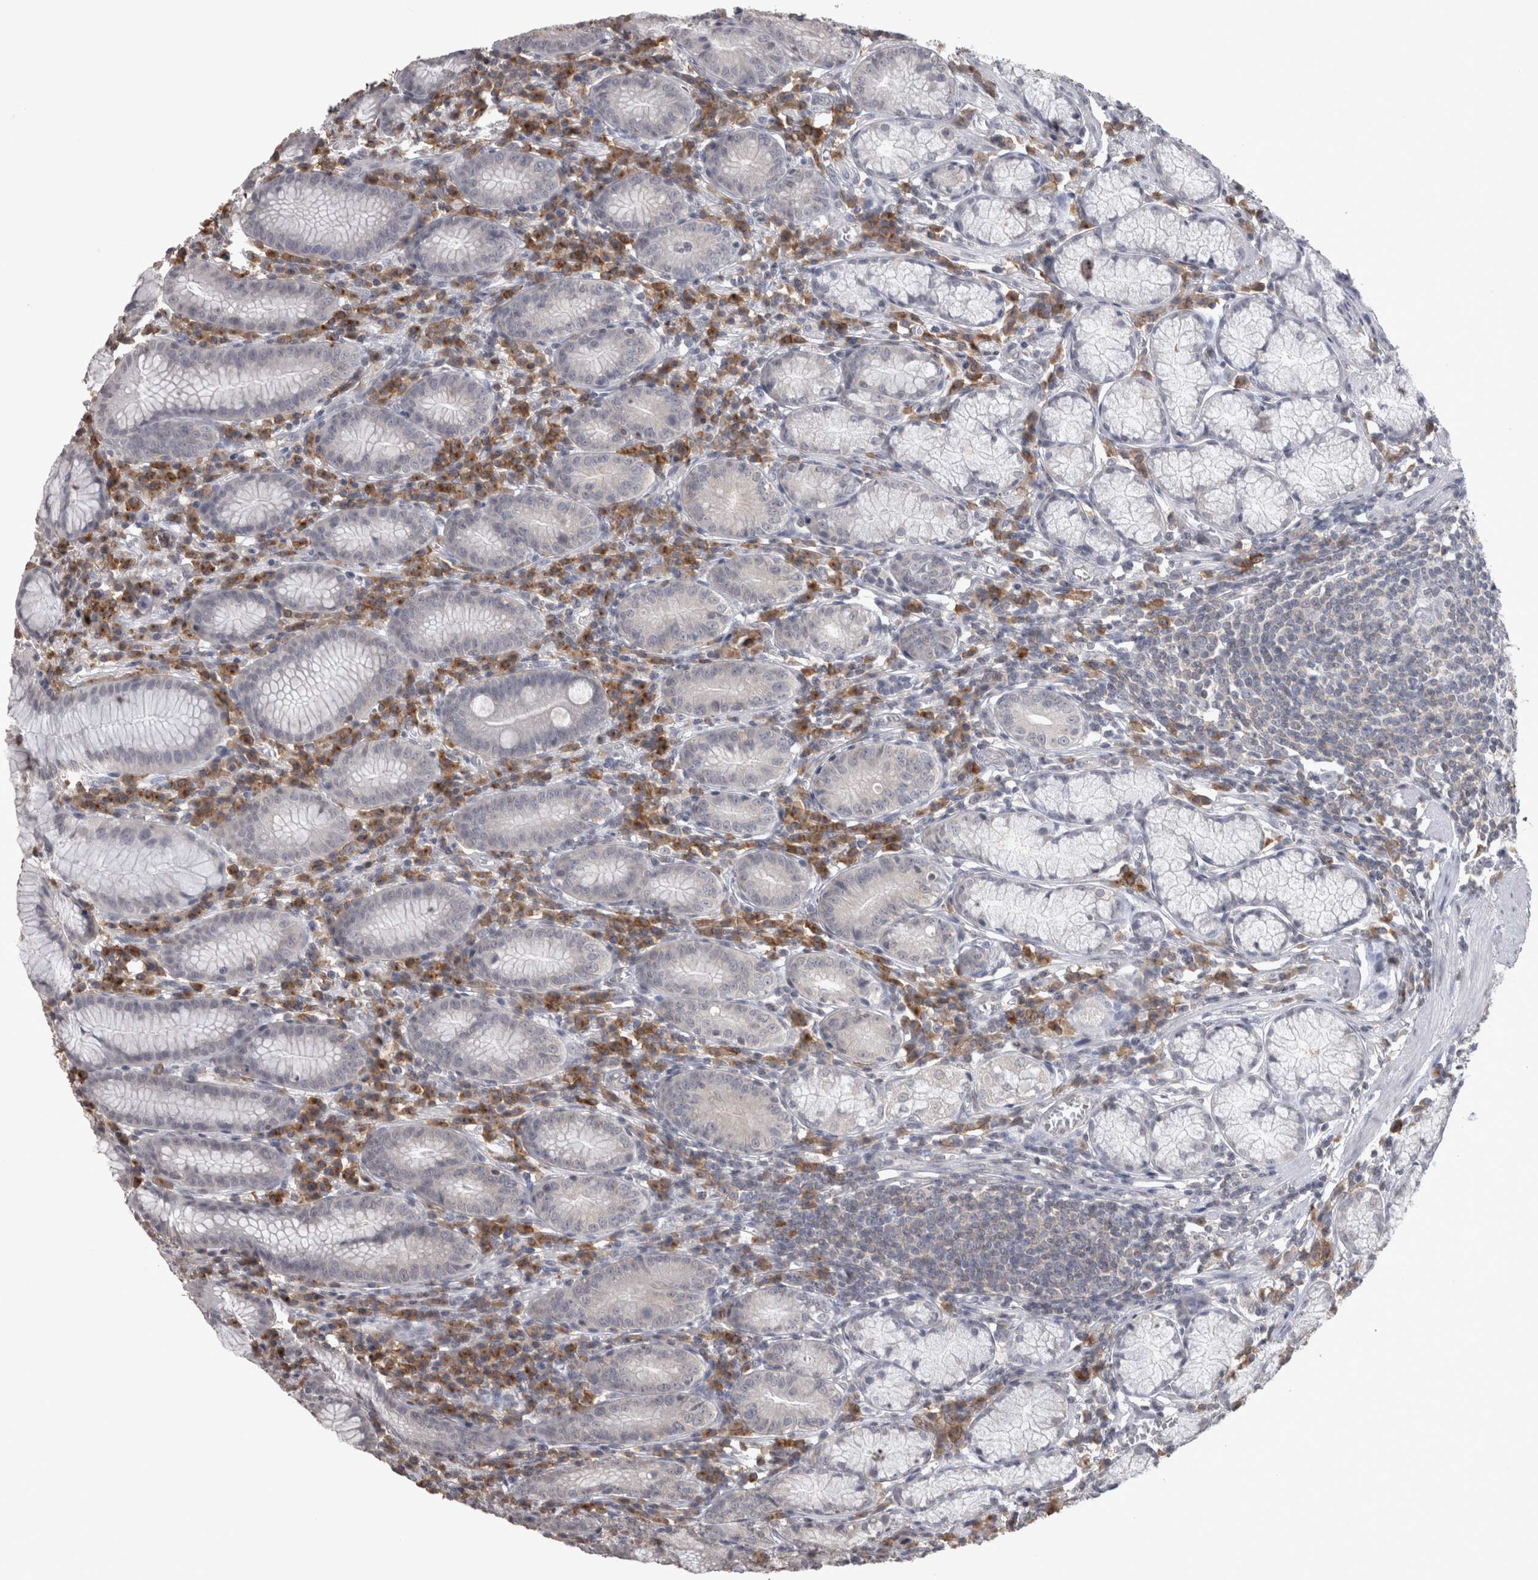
{"staining": {"intensity": "negative", "quantity": "none", "location": "none"}, "tissue": "stomach", "cell_type": "Glandular cells", "image_type": "normal", "snomed": [{"axis": "morphology", "description": "Normal tissue, NOS"}, {"axis": "topography", "description": "Stomach"}], "caption": "A high-resolution photomicrograph shows immunohistochemistry (IHC) staining of normal stomach, which reveals no significant staining in glandular cells.", "gene": "LAX1", "patient": {"sex": "male", "age": 55}}